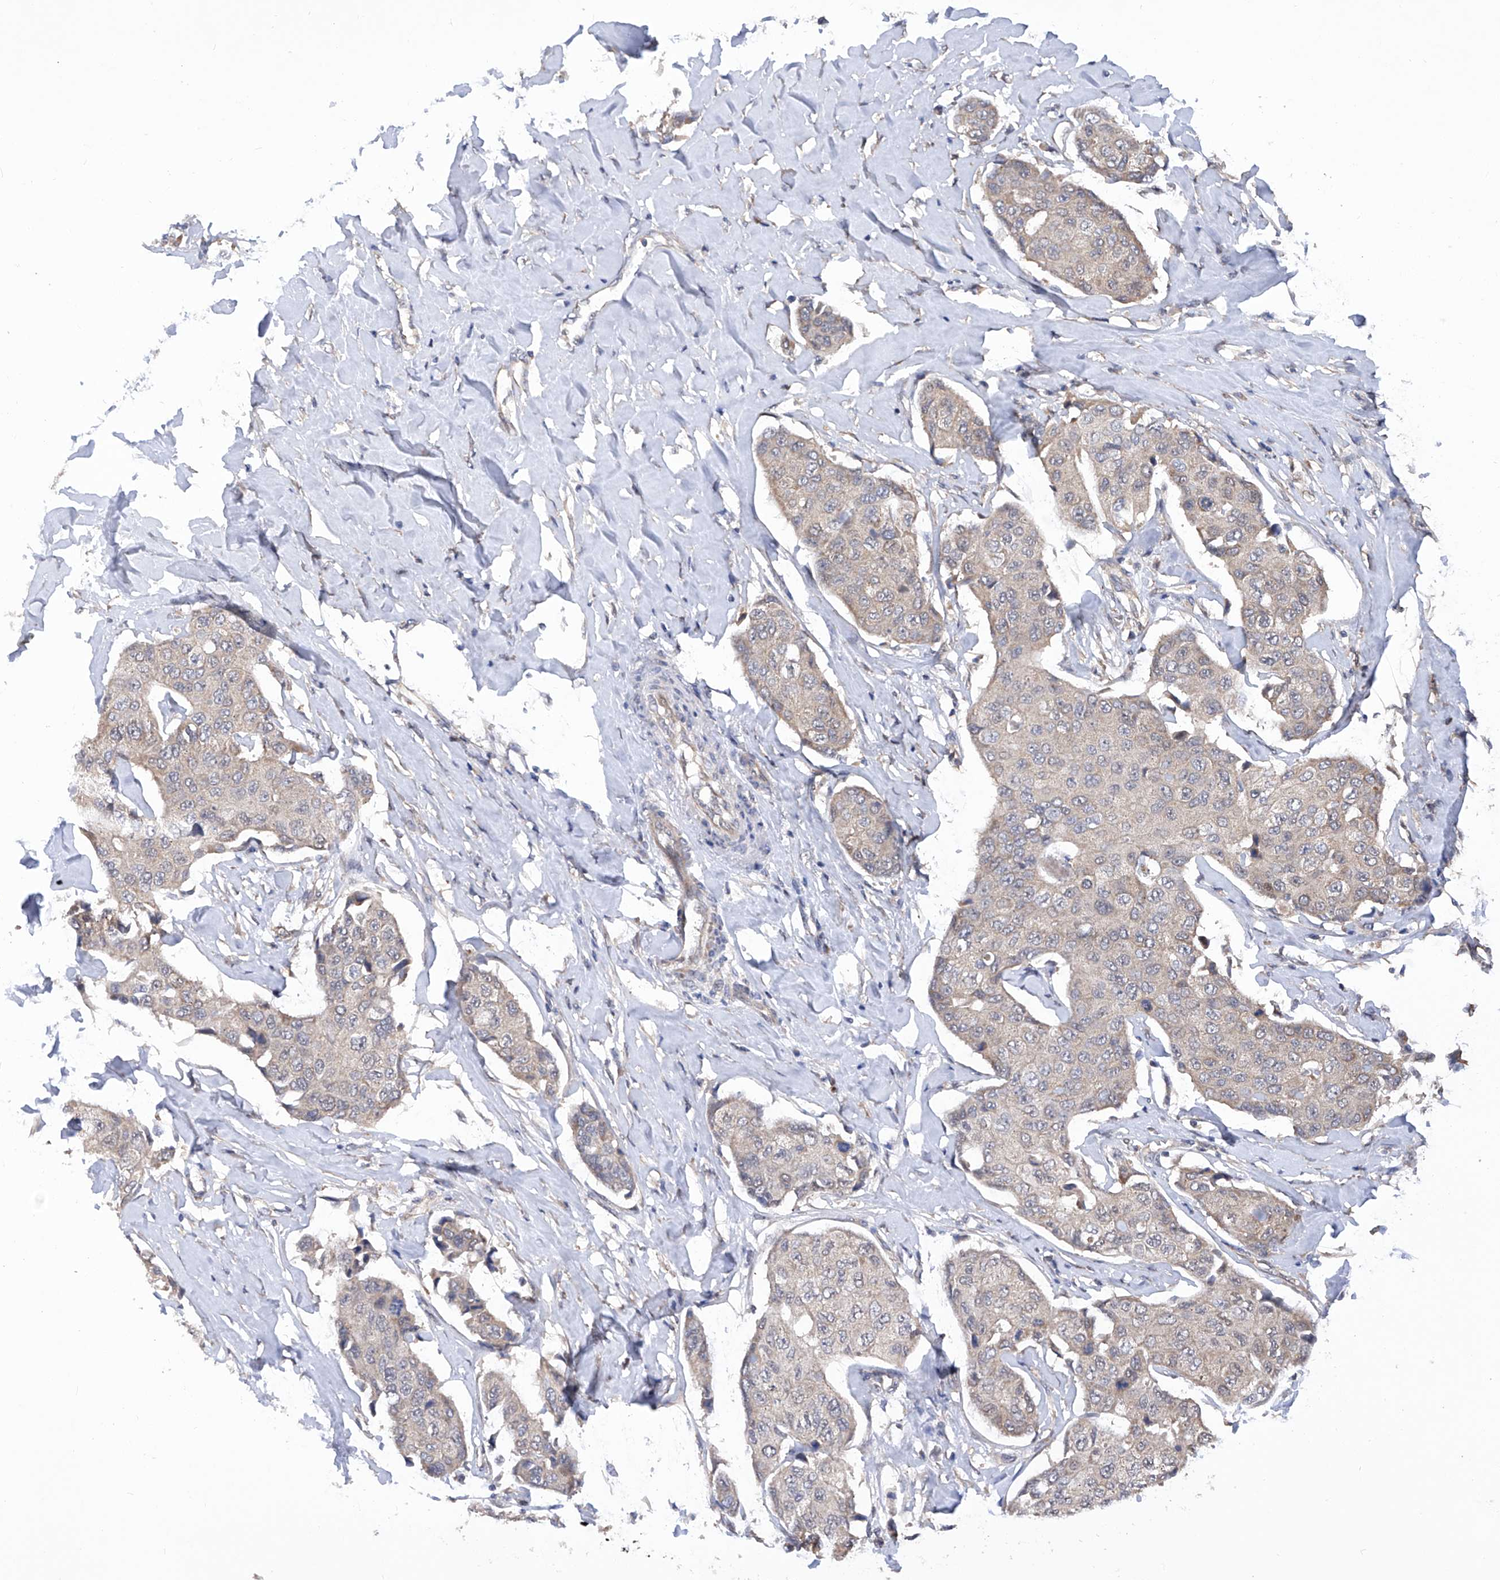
{"staining": {"intensity": "negative", "quantity": "none", "location": "none"}, "tissue": "breast cancer", "cell_type": "Tumor cells", "image_type": "cancer", "snomed": [{"axis": "morphology", "description": "Duct carcinoma"}, {"axis": "topography", "description": "Breast"}], "caption": "Intraductal carcinoma (breast) was stained to show a protein in brown. There is no significant staining in tumor cells.", "gene": "USP45", "patient": {"sex": "female", "age": 80}}